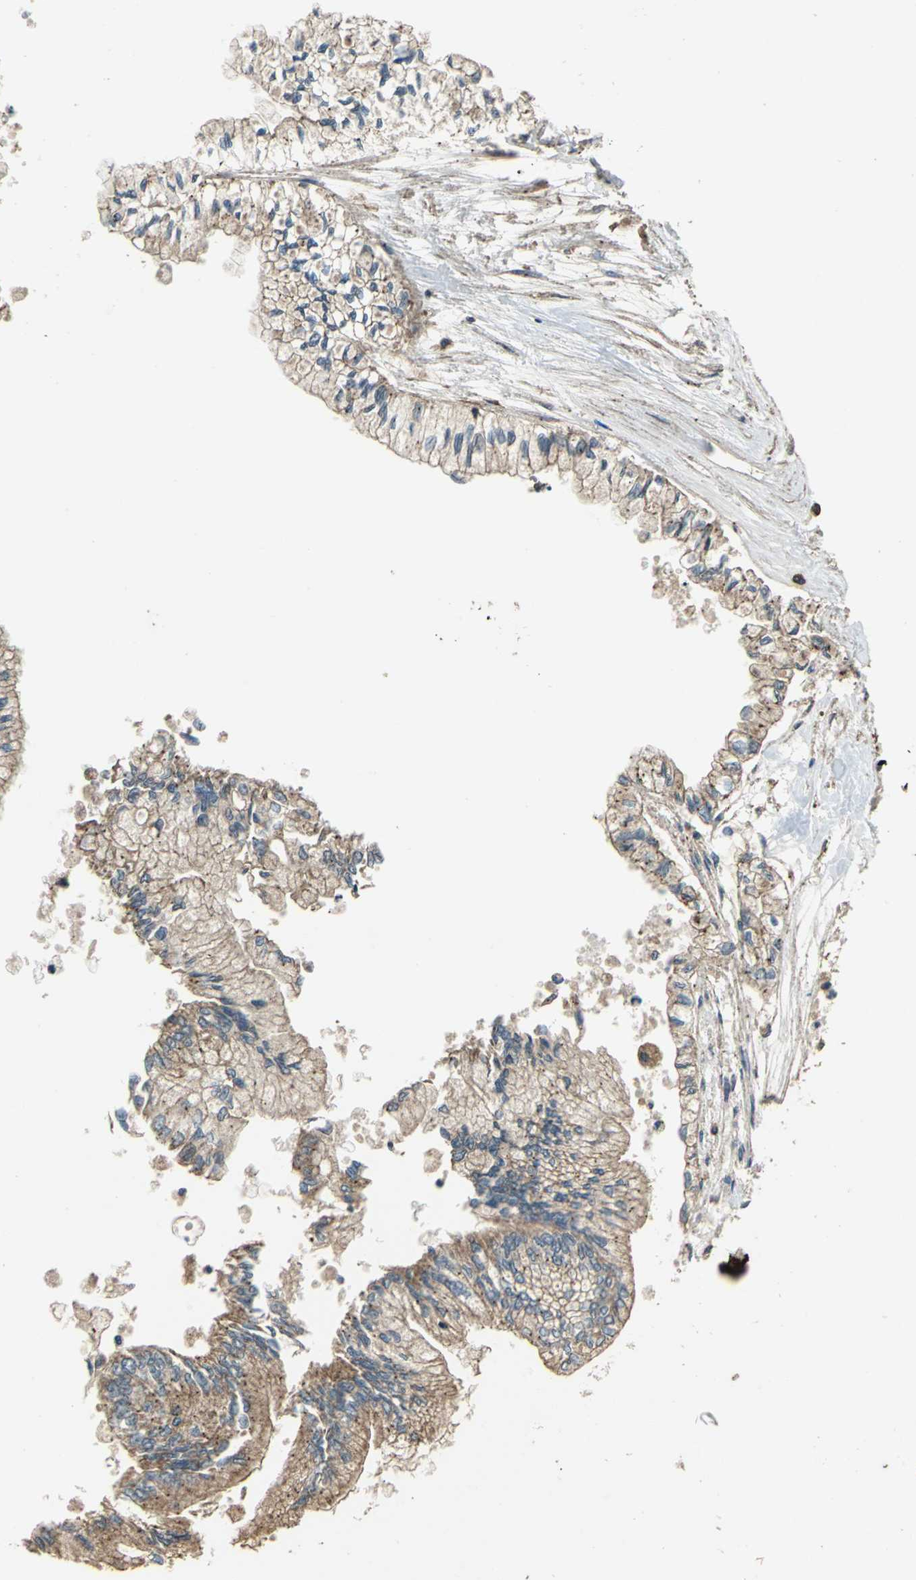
{"staining": {"intensity": "moderate", "quantity": ">75%", "location": "cytoplasmic/membranous"}, "tissue": "pancreatic cancer", "cell_type": "Tumor cells", "image_type": "cancer", "snomed": [{"axis": "morphology", "description": "Adenocarcinoma, NOS"}, {"axis": "topography", "description": "Pancreas"}], "caption": "Brown immunohistochemical staining in human adenocarcinoma (pancreatic) exhibits moderate cytoplasmic/membranous expression in approximately >75% of tumor cells.", "gene": "POLRMT", "patient": {"sex": "male", "age": 79}}